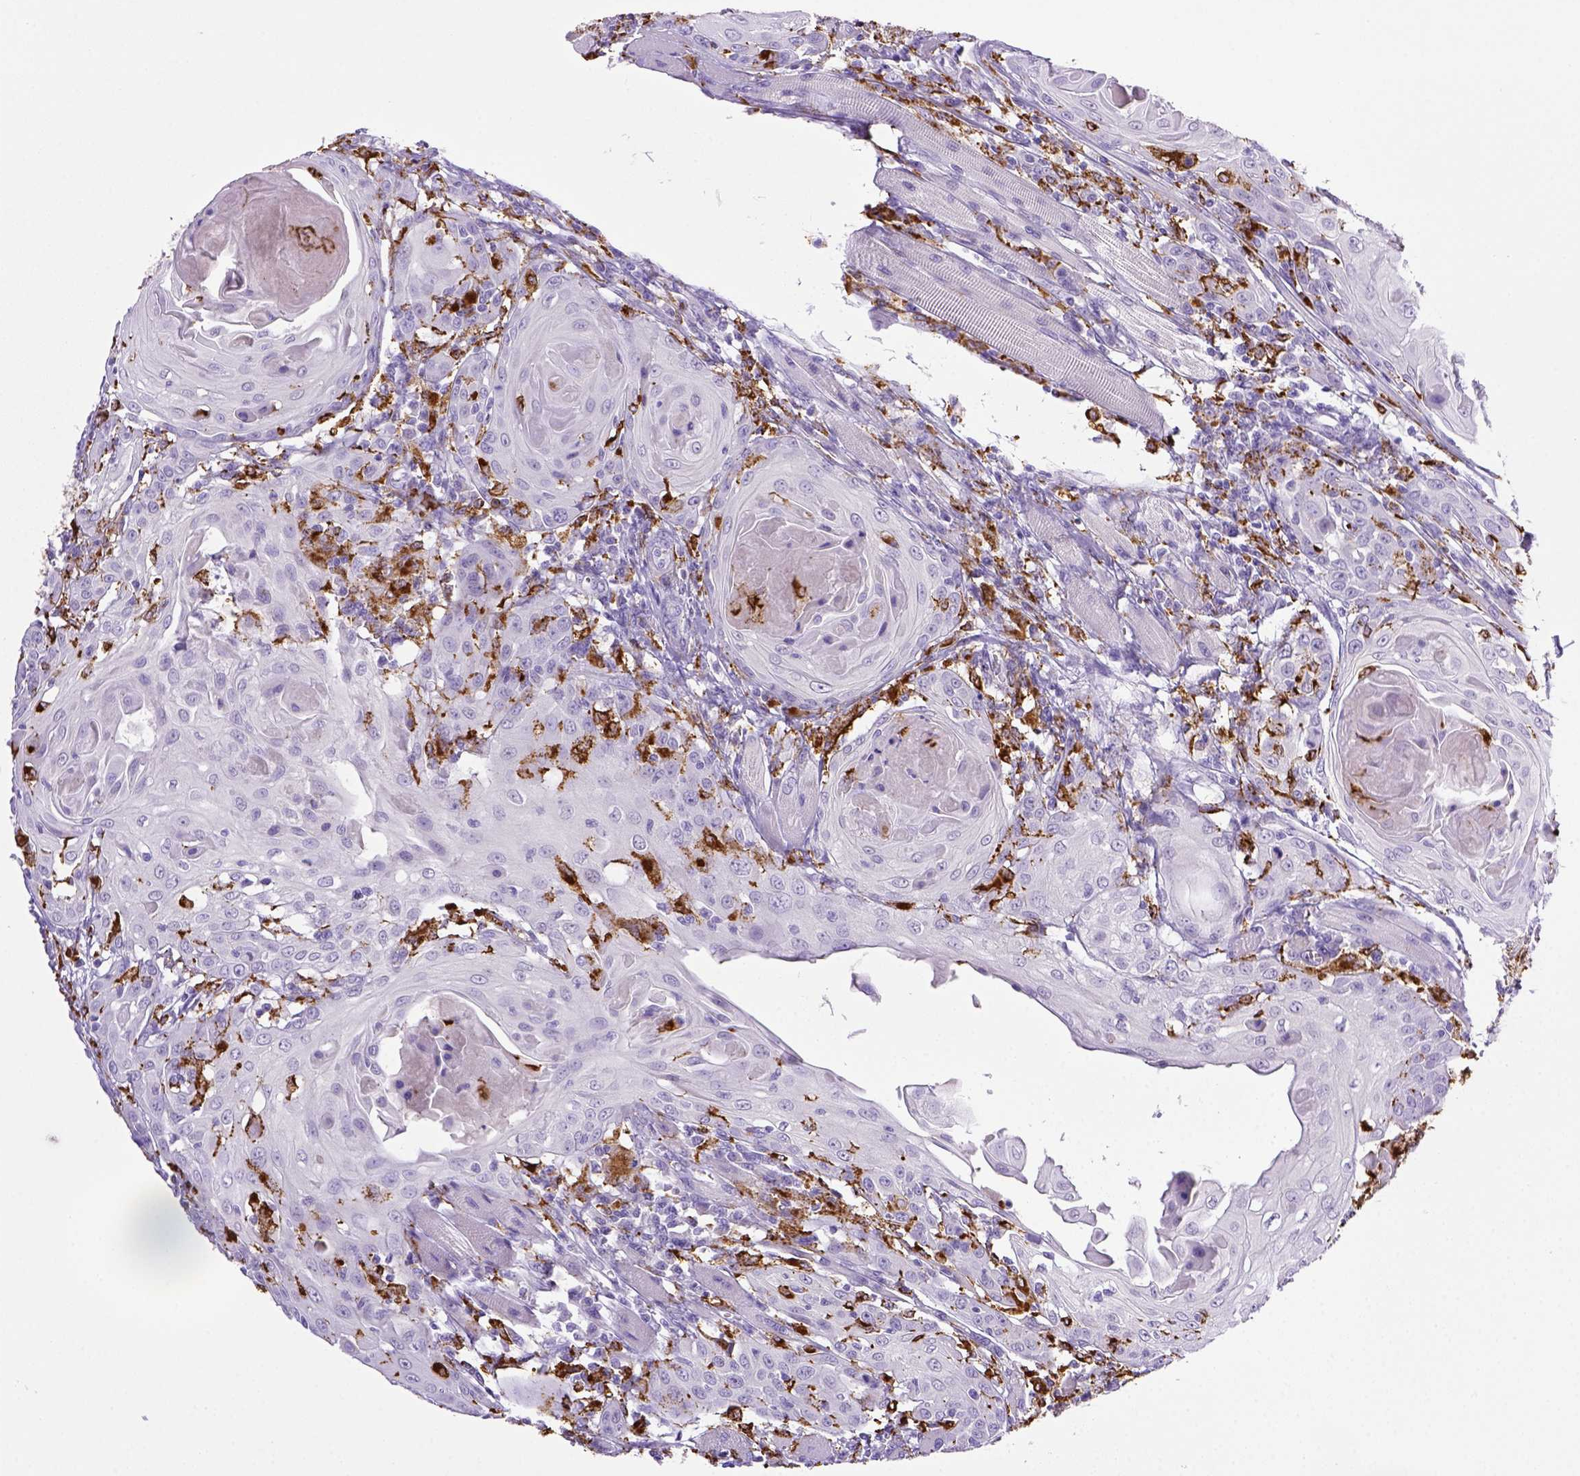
{"staining": {"intensity": "negative", "quantity": "none", "location": "none"}, "tissue": "head and neck cancer", "cell_type": "Tumor cells", "image_type": "cancer", "snomed": [{"axis": "morphology", "description": "Squamous cell carcinoma, NOS"}, {"axis": "topography", "description": "Head-Neck"}], "caption": "The histopathology image demonstrates no significant expression in tumor cells of head and neck cancer (squamous cell carcinoma).", "gene": "CD68", "patient": {"sex": "female", "age": 80}}